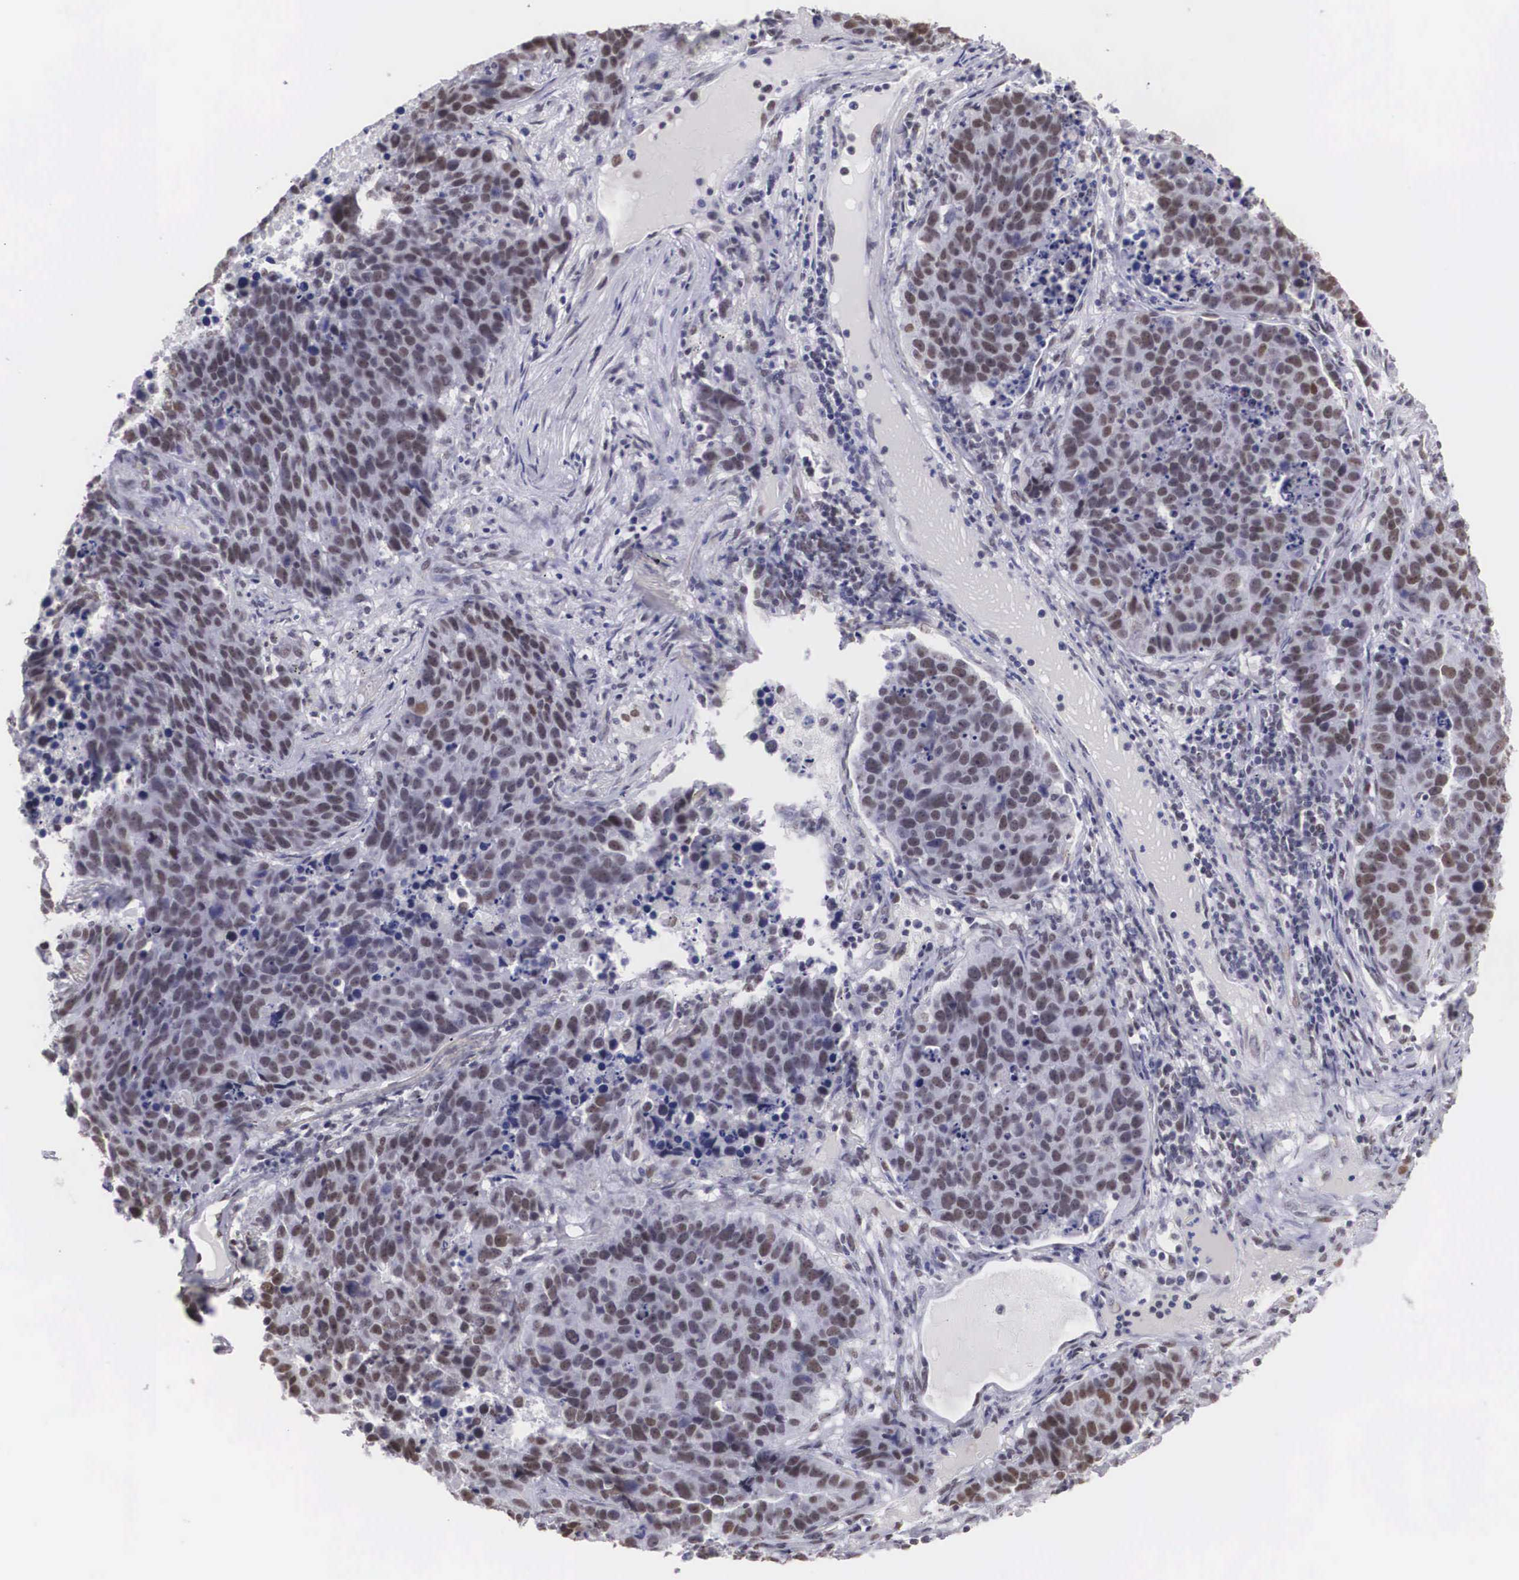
{"staining": {"intensity": "weak", "quantity": ">75%", "location": "nuclear"}, "tissue": "lung cancer", "cell_type": "Tumor cells", "image_type": "cancer", "snomed": [{"axis": "morphology", "description": "Carcinoid, malignant, NOS"}, {"axis": "topography", "description": "Lung"}], "caption": "High-power microscopy captured an immunohistochemistry (IHC) photomicrograph of lung cancer, revealing weak nuclear positivity in approximately >75% of tumor cells. The protein is stained brown, and the nuclei are stained in blue (DAB (3,3'-diaminobenzidine) IHC with brightfield microscopy, high magnification).", "gene": "CSTF2", "patient": {"sex": "male", "age": 60}}